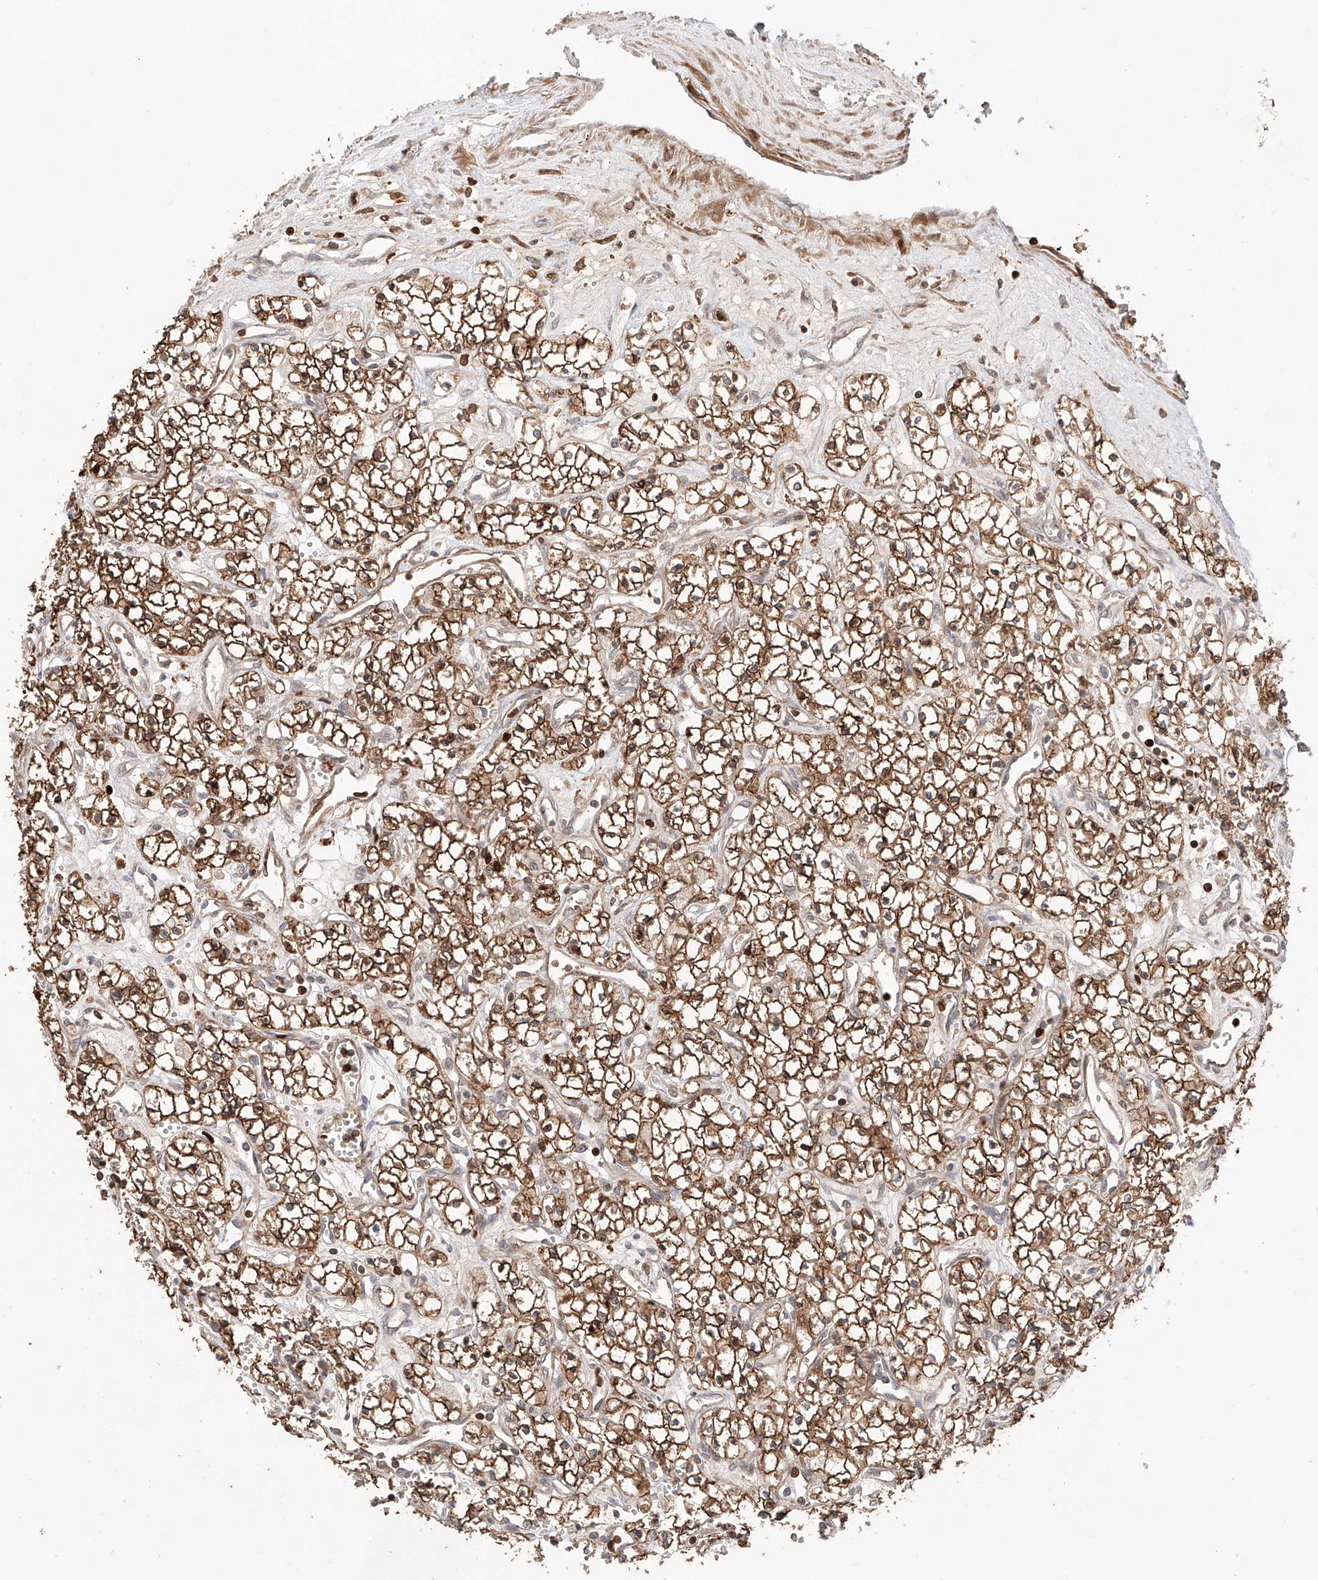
{"staining": {"intensity": "strong", "quantity": ">75%", "location": "cytoplasmic/membranous"}, "tissue": "renal cancer", "cell_type": "Tumor cells", "image_type": "cancer", "snomed": [{"axis": "morphology", "description": "Adenocarcinoma, NOS"}, {"axis": "topography", "description": "Kidney"}], "caption": "Human renal adenocarcinoma stained for a protein (brown) displays strong cytoplasmic/membranous positive staining in approximately >75% of tumor cells.", "gene": "IGSF22", "patient": {"sex": "male", "age": 59}}